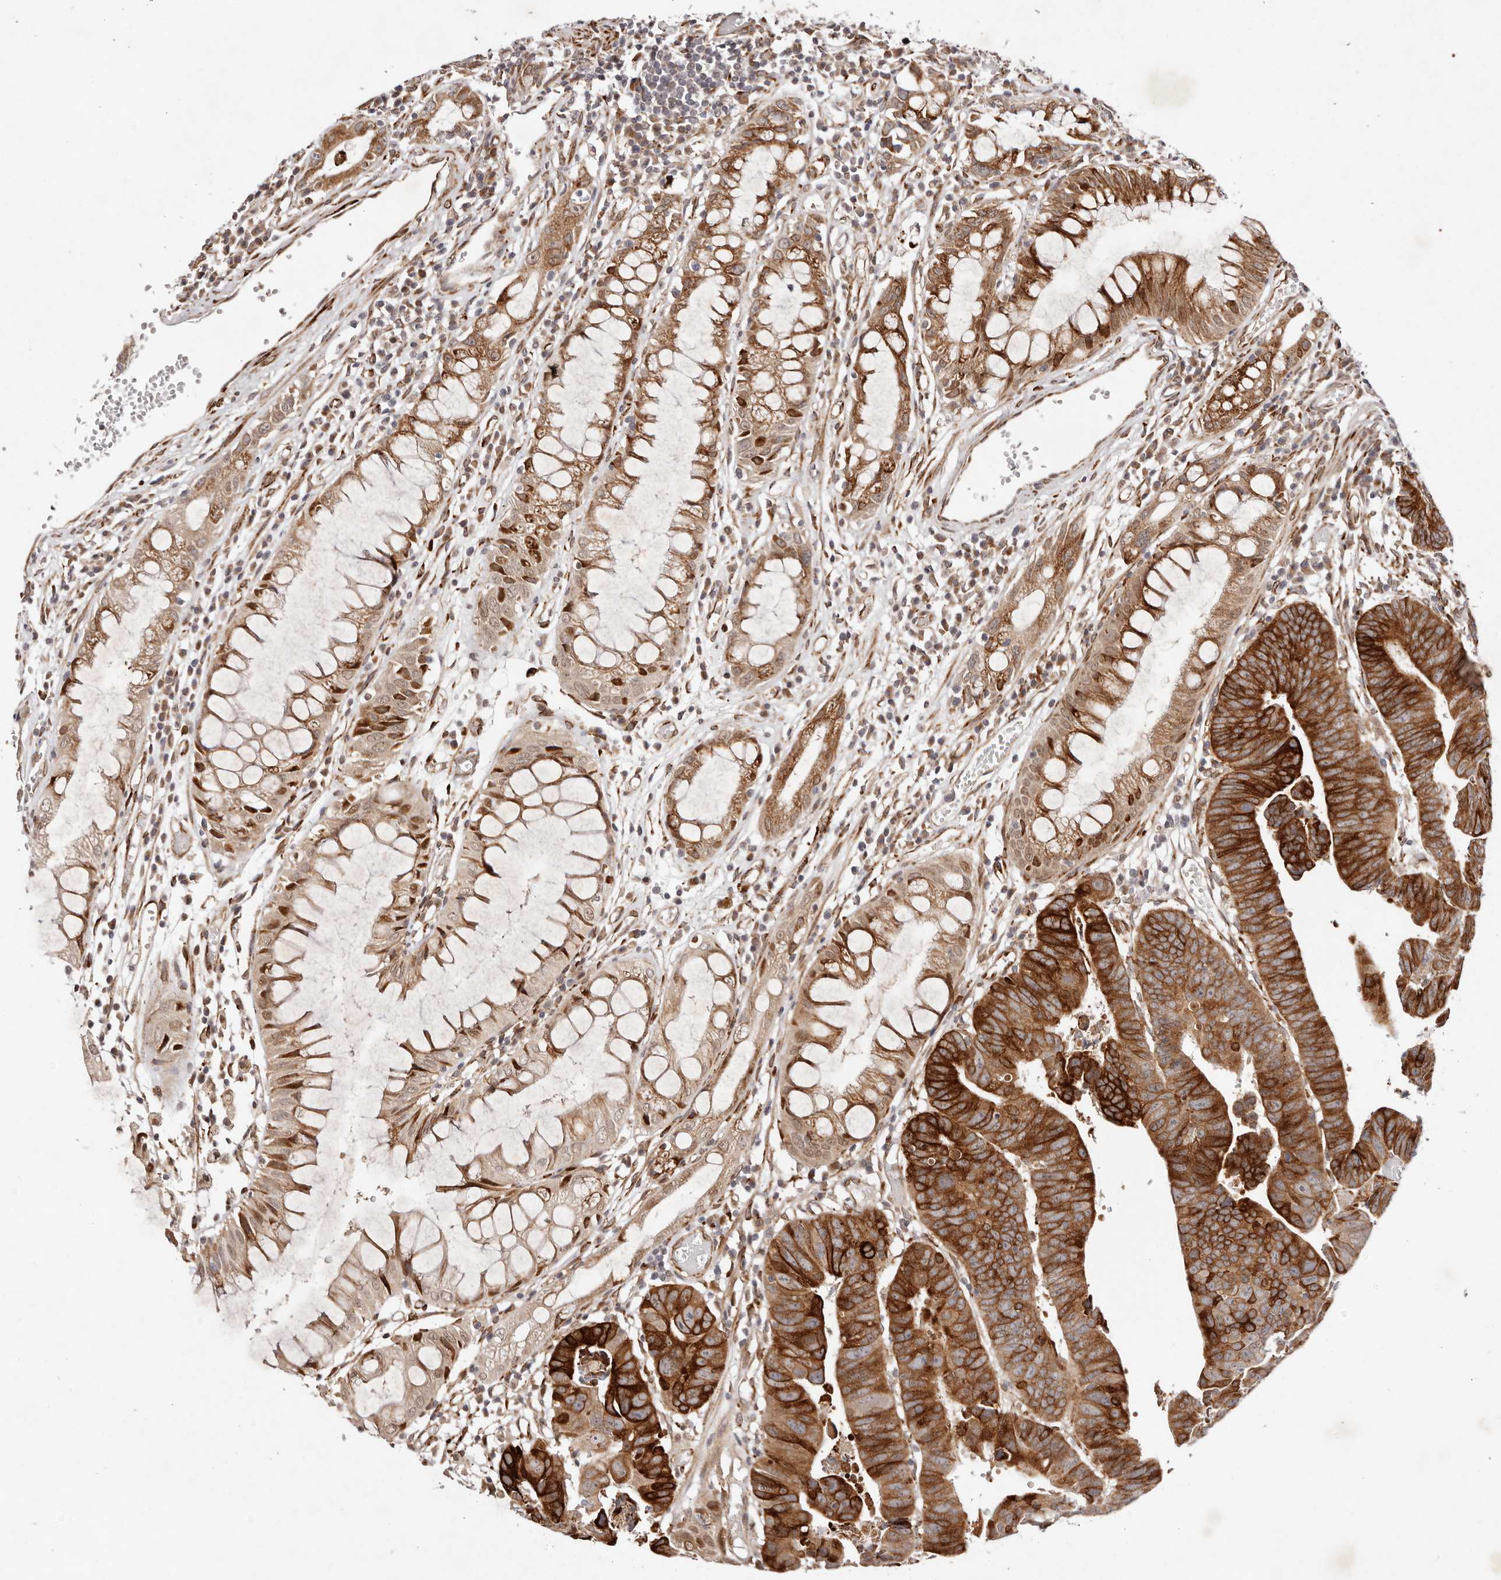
{"staining": {"intensity": "strong", "quantity": ">75%", "location": "cytoplasmic/membranous"}, "tissue": "colorectal cancer", "cell_type": "Tumor cells", "image_type": "cancer", "snomed": [{"axis": "morphology", "description": "Adenocarcinoma, NOS"}, {"axis": "topography", "description": "Rectum"}], "caption": "Strong cytoplasmic/membranous protein positivity is present in about >75% of tumor cells in colorectal cancer. (DAB = brown stain, brightfield microscopy at high magnification).", "gene": "BCL2L15", "patient": {"sex": "female", "age": 65}}